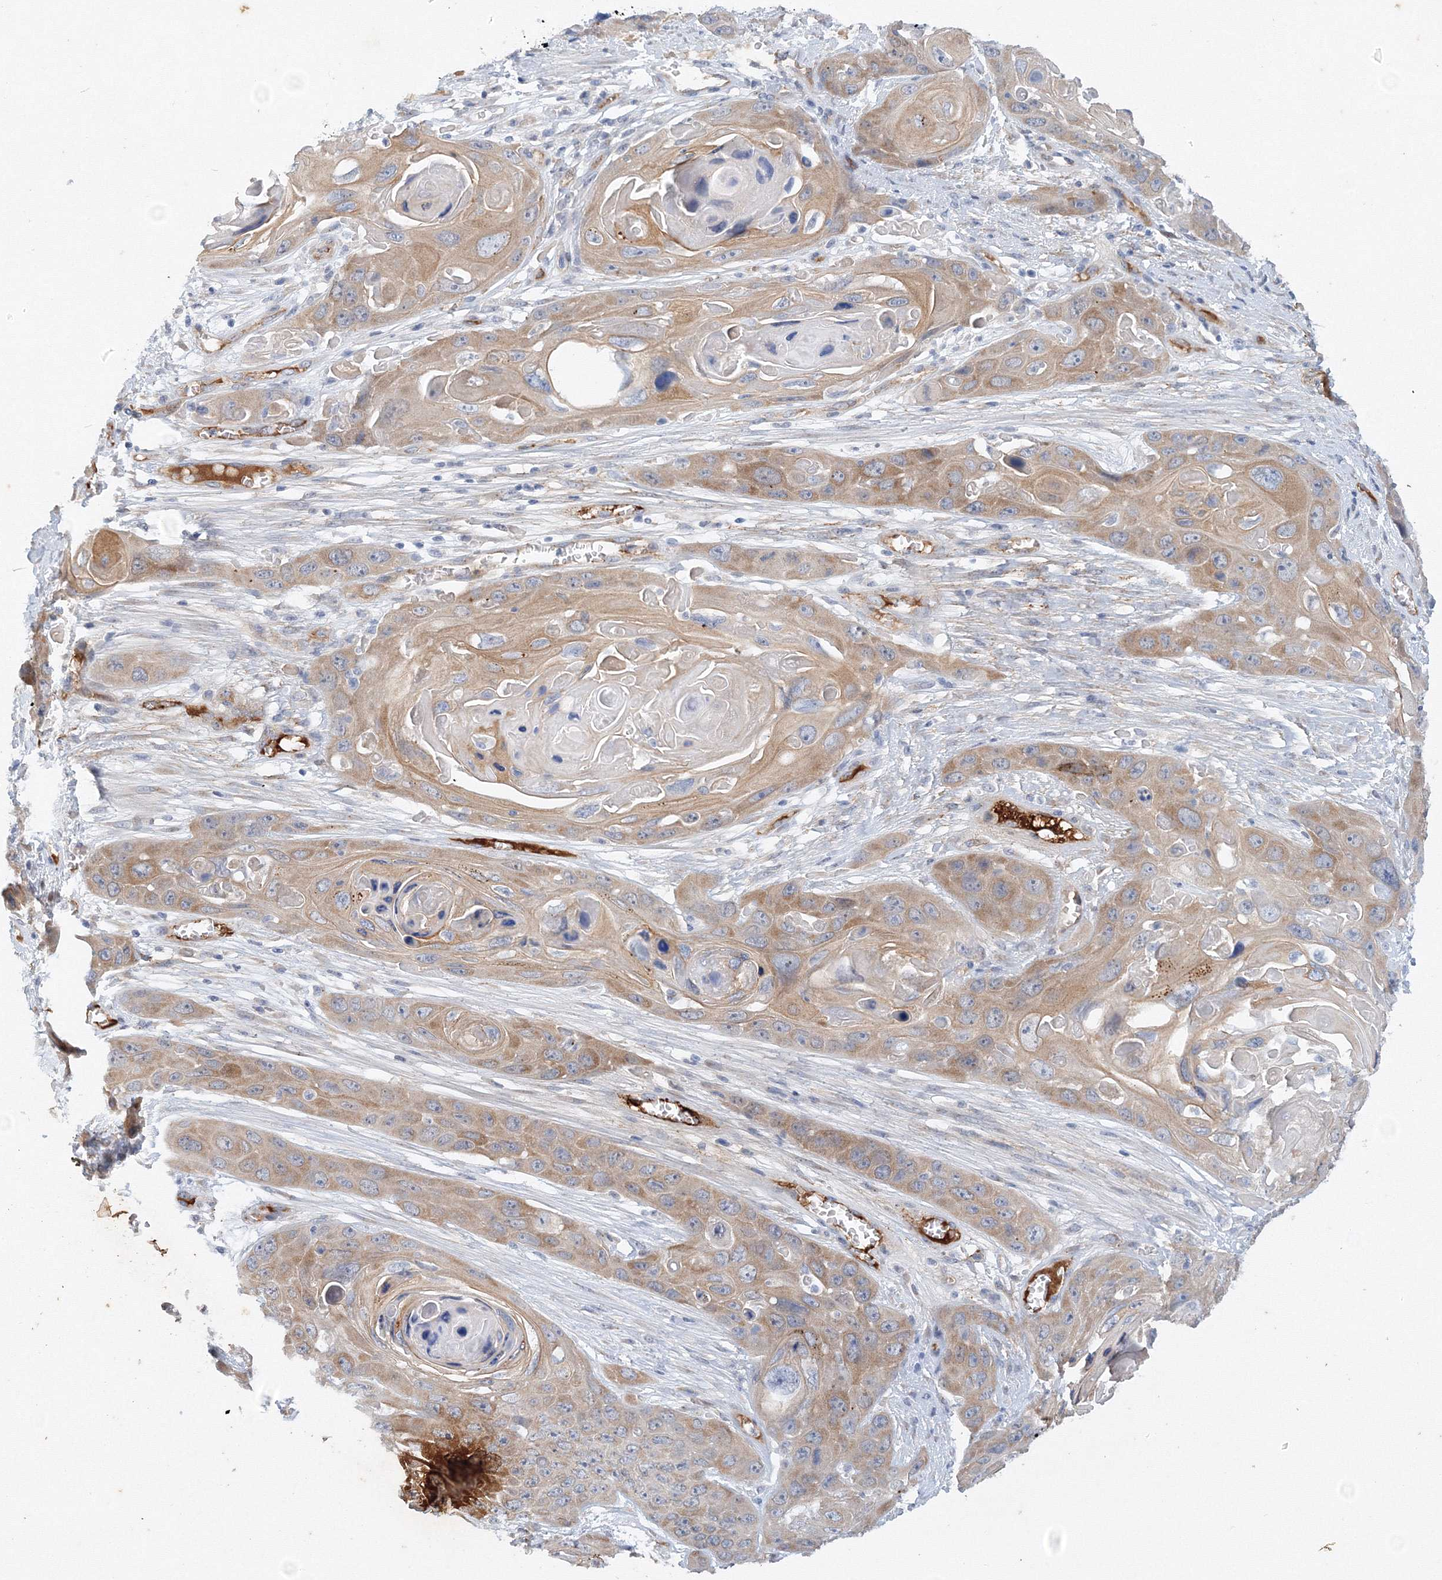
{"staining": {"intensity": "moderate", "quantity": ">75%", "location": "cytoplasmic/membranous"}, "tissue": "skin cancer", "cell_type": "Tumor cells", "image_type": "cancer", "snomed": [{"axis": "morphology", "description": "Squamous cell carcinoma, NOS"}, {"axis": "topography", "description": "Skin"}], "caption": "Human skin cancer (squamous cell carcinoma) stained for a protein (brown) displays moderate cytoplasmic/membranous positive staining in approximately >75% of tumor cells.", "gene": "TANC1", "patient": {"sex": "male", "age": 55}}